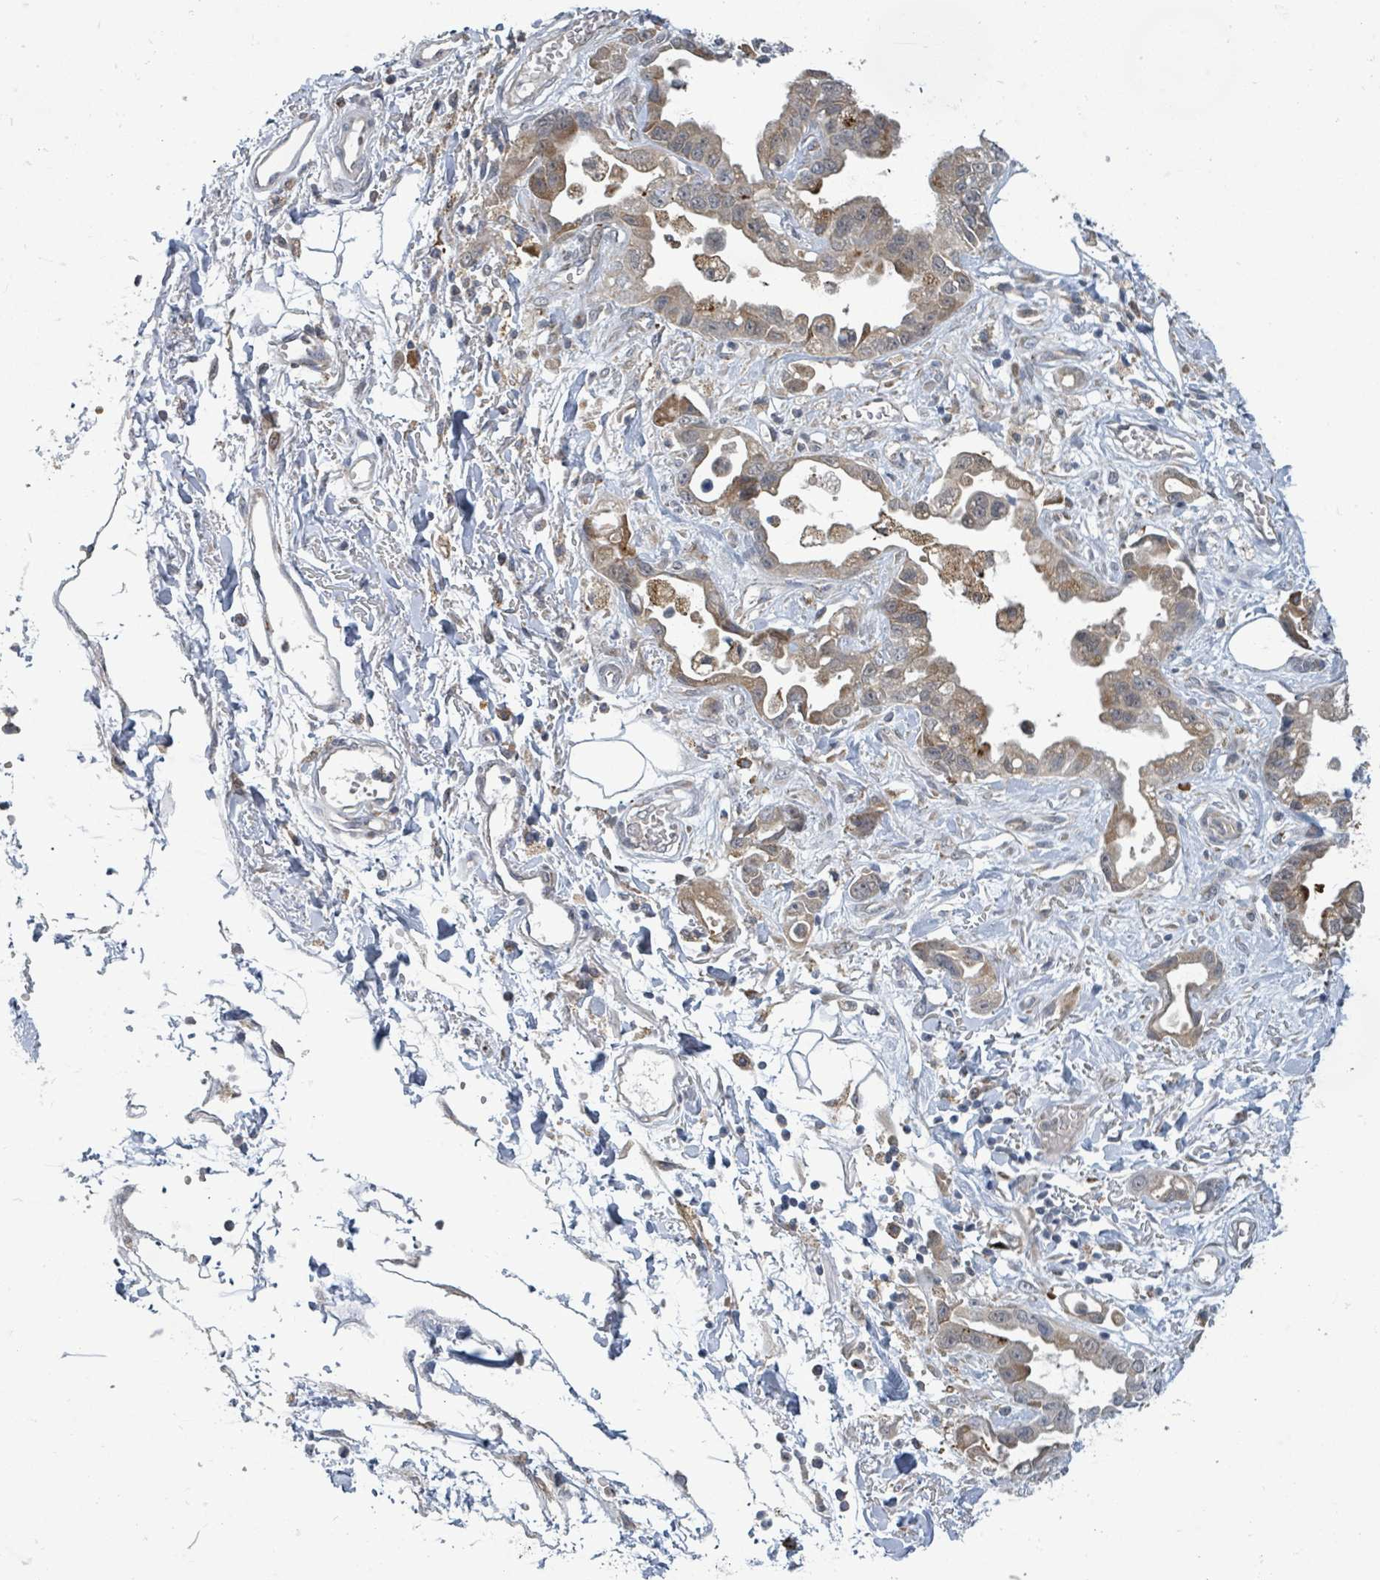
{"staining": {"intensity": "moderate", "quantity": "25%-75%", "location": "cytoplasmic/membranous"}, "tissue": "stomach cancer", "cell_type": "Tumor cells", "image_type": "cancer", "snomed": [{"axis": "morphology", "description": "Adenocarcinoma, NOS"}, {"axis": "topography", "description": "Stomach"}], "caption": "Brown immunohistochemical staining in stomach cancer (adenocarcinoma) reveals moderate cytoplasmic/membranous expression in approximately 25%-75% of tumor cells.", "gene": "SHROOM2", "patient": {"sex": "male", "age": 55}}